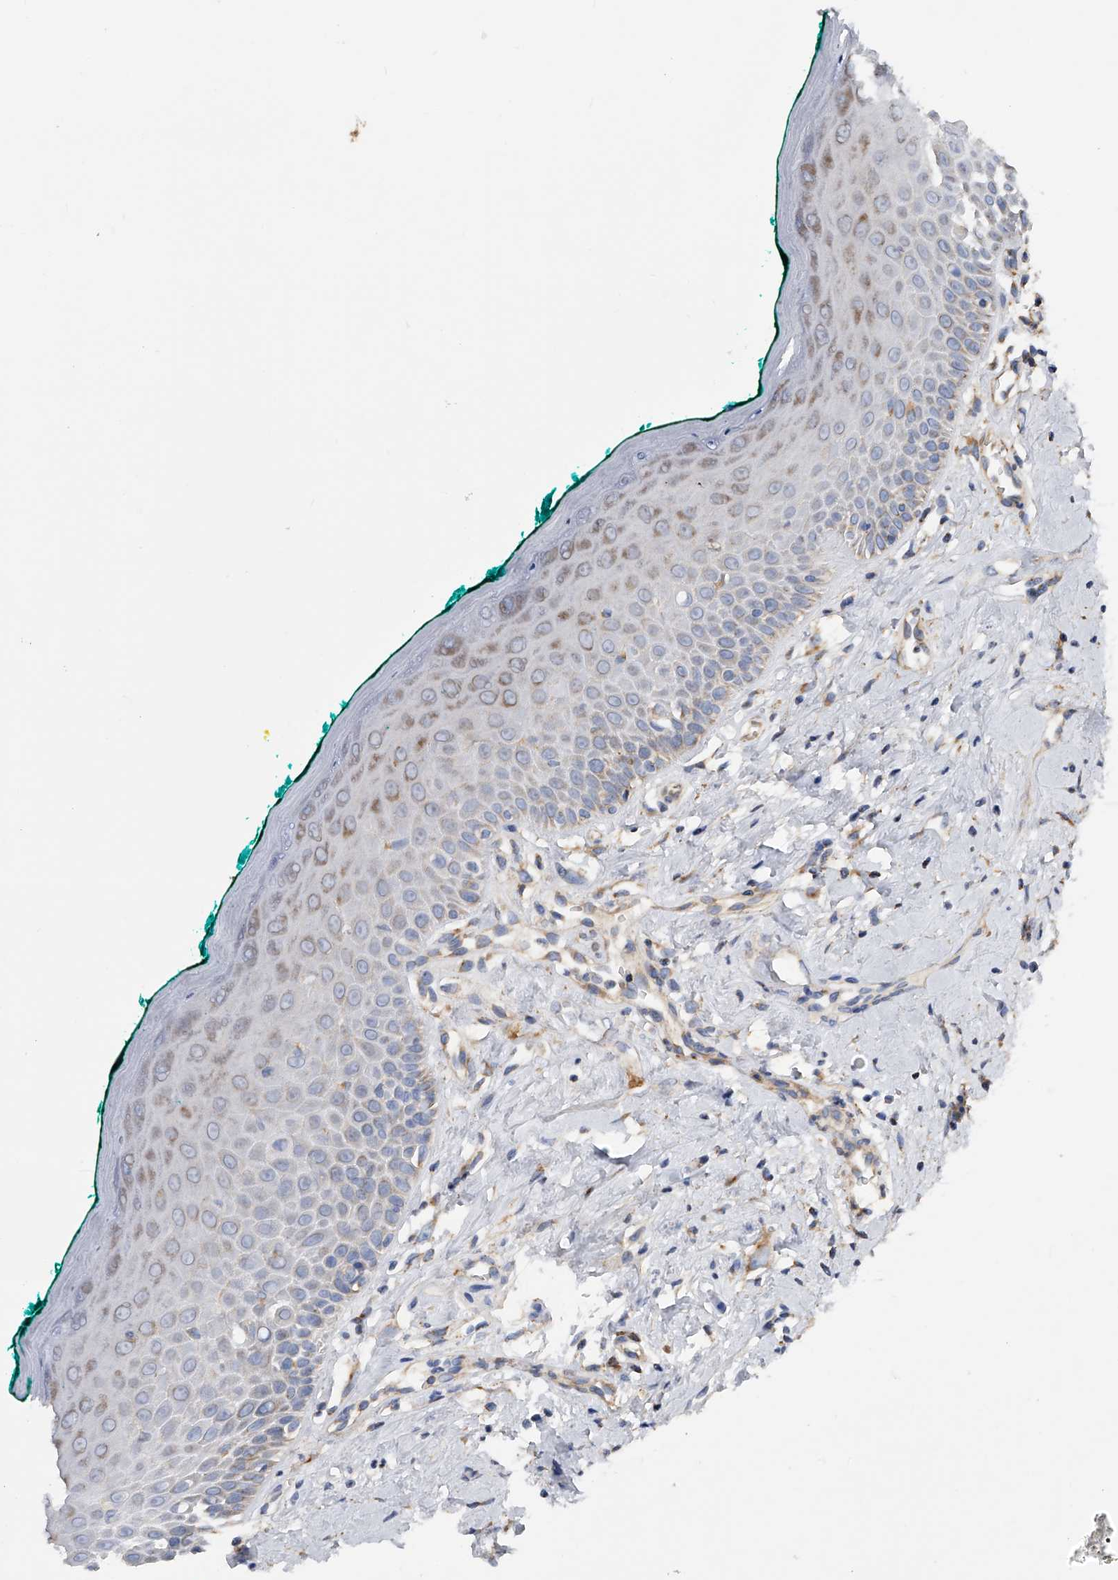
{"staining": {"intensity": "moderate", "quantity": "<25%", "location": "cytoplasmic/membranous"}, "tissue": "oral mucosa", "cell_type": "Squamous epithelial cells", "image_type": "normal", "snomed": [{"axis": "morphology", "description": "Normal tissue, NOS"}, {"axis": "topography", "description": "Oral tissue"}], "caption": "High-power microscopy captured an immunohistochemistry image of unremarkable oral mucosa, revealing moderate cytoplasmic/membranous expression in approximately <25% of squamous epithelial cells.", "gene": "PDSS2", "patient": {"sex": "female", "age": 70}}